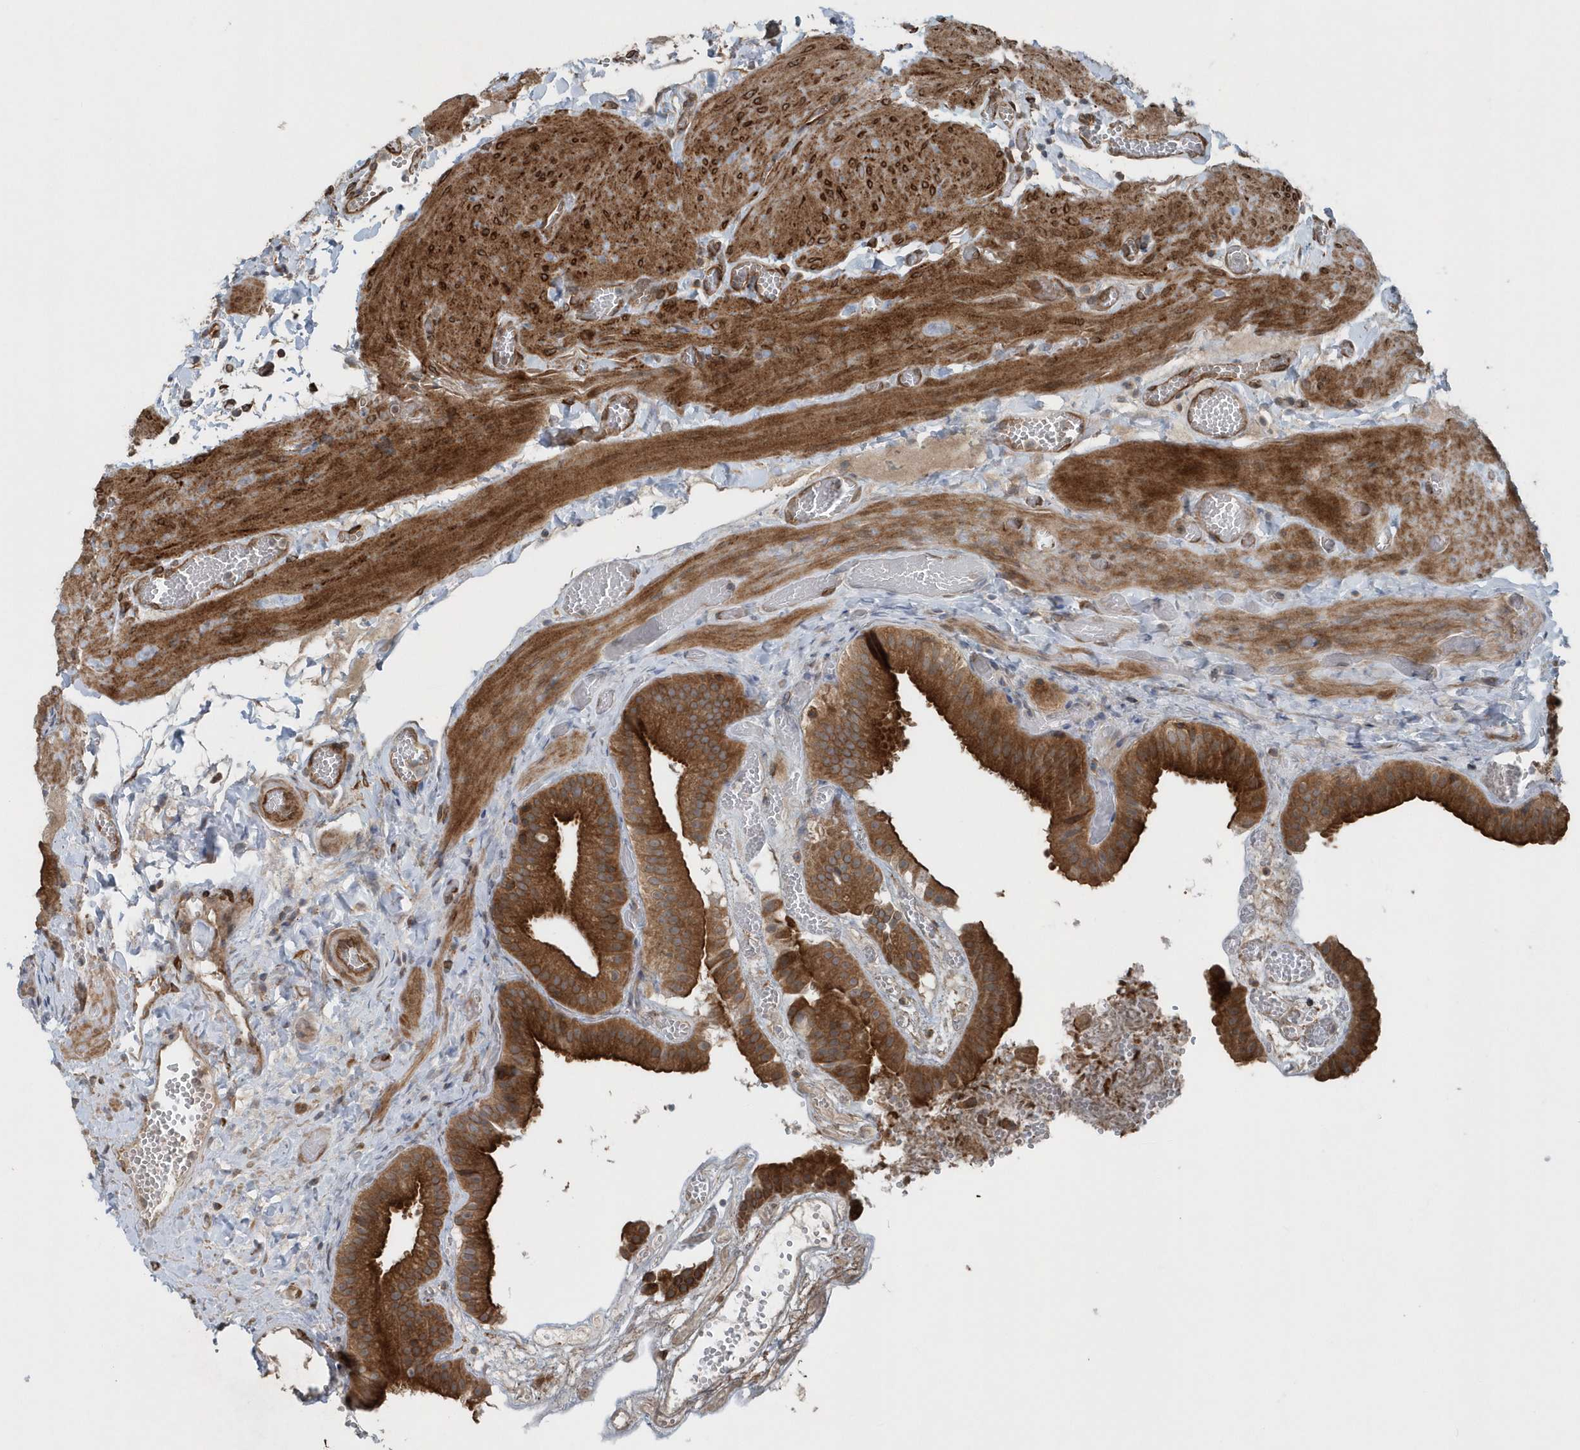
{"staining": {"intensity": "strong", "quantity": ">75%", "location": "cytoplasmic/membranous"}, "tissue": "gallbladder", "cell_type": "Glandular cells", "image_type": "normal", "snomed": [{"axis": "morphology", "description": "Normal tissue, NOS"}, {"axis": "topography", "description": "Gallbladder"}], "caption": "A high-resolution histopathology image shows immunohistochemistry (IHC) staining of normal gallbladder, which shows strong cytoplasmic/membranous expression in approximately >75% of glandular cells.", "gene": "MCC", "patient": {"sex": "female", "age": 64}}